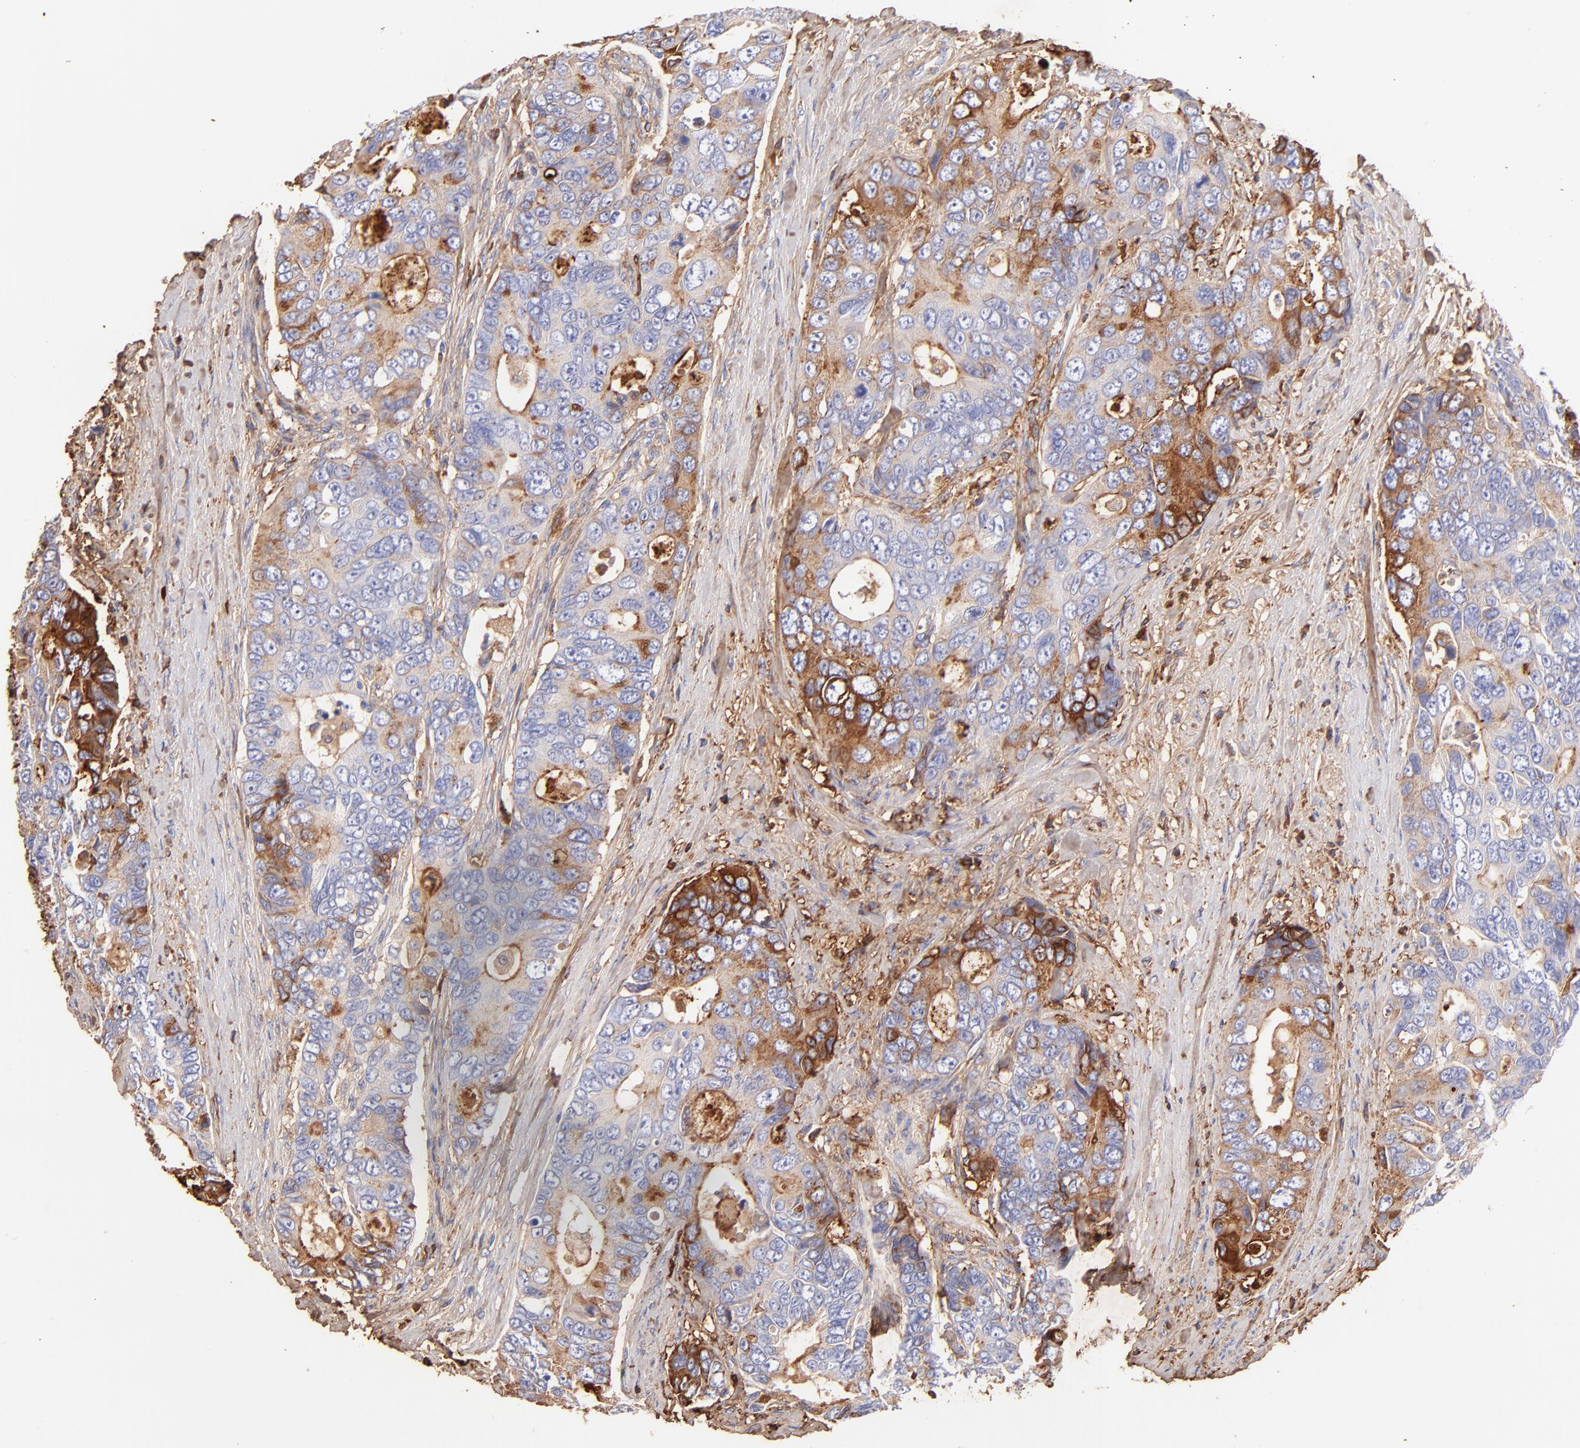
{"staining": {"intensity": "moderate", "quantity": ">75%", "location": "cytoplasmic/membranous"}, "tissue": "colorectal cancer", "cell_type": "Tumor cells", "image_type": "cancer", "snomed": [{"axis": "morphology", "description": "Adenocarcinoma, NOS"}, {"axis": "topography", "description": "Rectum"}], "caption": "Tumor cells display moderate cytoplasmic/membranous staining in approximately >75% of cells in colorectal cancer (adenocarcinoma). The staining is performed using DAB brown chromogen to label protein expression. The nuclei are counter-stained blue using hematoxylin.", "gene": "BGN", "patient": {"sex": "female", "age": 67}}